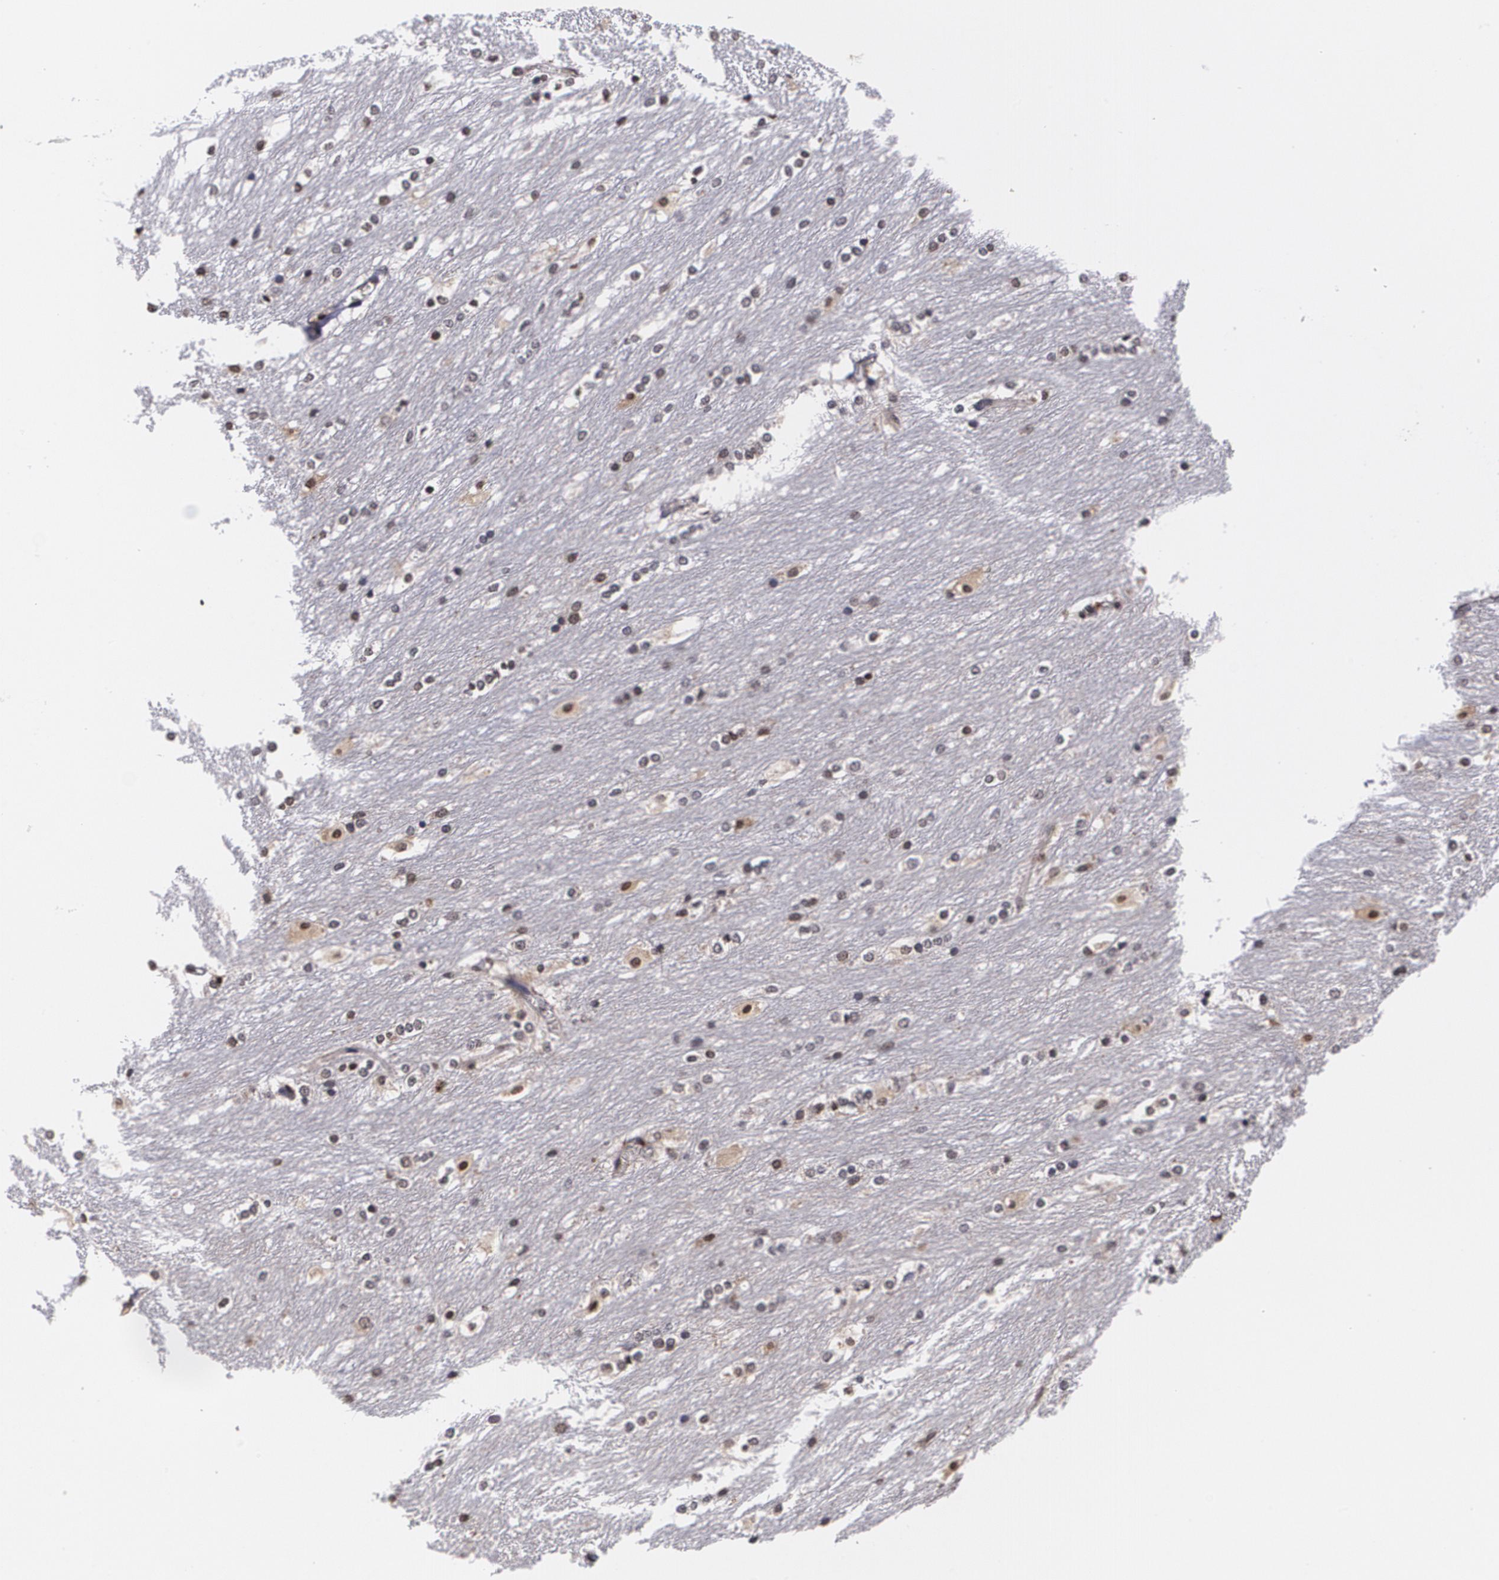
{"staining": {"intensity": "moderate", "quantity": "<25%", "location": "cytoplasmic/membranous"}, "tissue": "caudate", "cell_type": "Glial cells", "image_type": "normal", "snomed": [{"axis": "morphology", "description": "Normal tissue, NOS"}, {"axis": "topography", "description": "Lateral ventricle wall"}], "caption": "Protein analysis of normal caudate exhibits moderate cytoplasmic/membranous expression in approximately <25% of glial cells.", "gene": "MVP", "patient": {"sex": "female", "age": 19}}